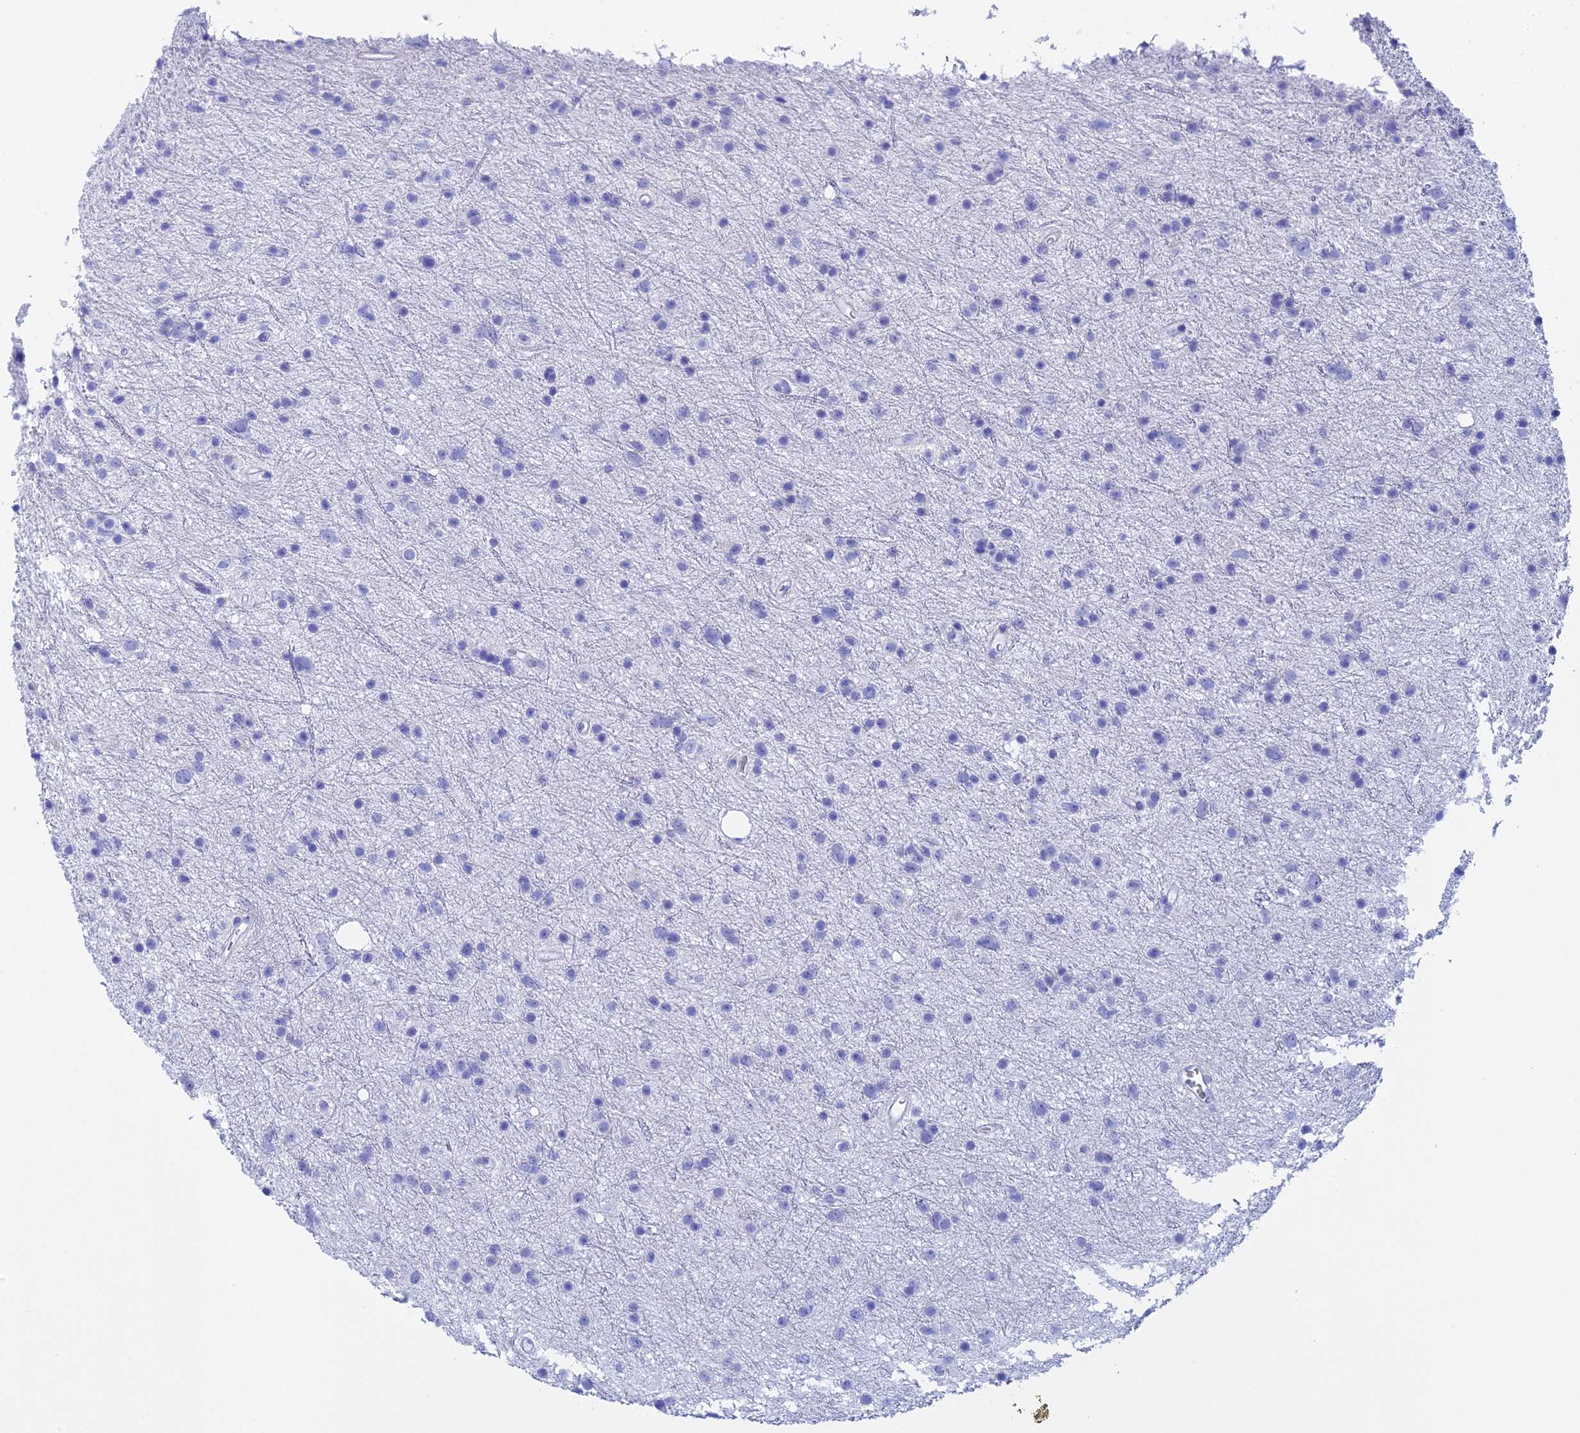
{"staining": {"intensity": "negative", "quantity": "none", "location": "none"}, "tissue": "glioma", "cell_type": "Tumor cells", "image_type": "cancer", "snomed": [{"axis": "morphology", "description": "Glioma, malignant, Low grade"}, {"axis": "topography", "description": "Cerebral cortex"}], "caption": "Glioma was stained to show a protein in brown. There is no significant staining in tumor cells.", "gene": "TEX101", "patient": {"sex": "female", "age": 39}}